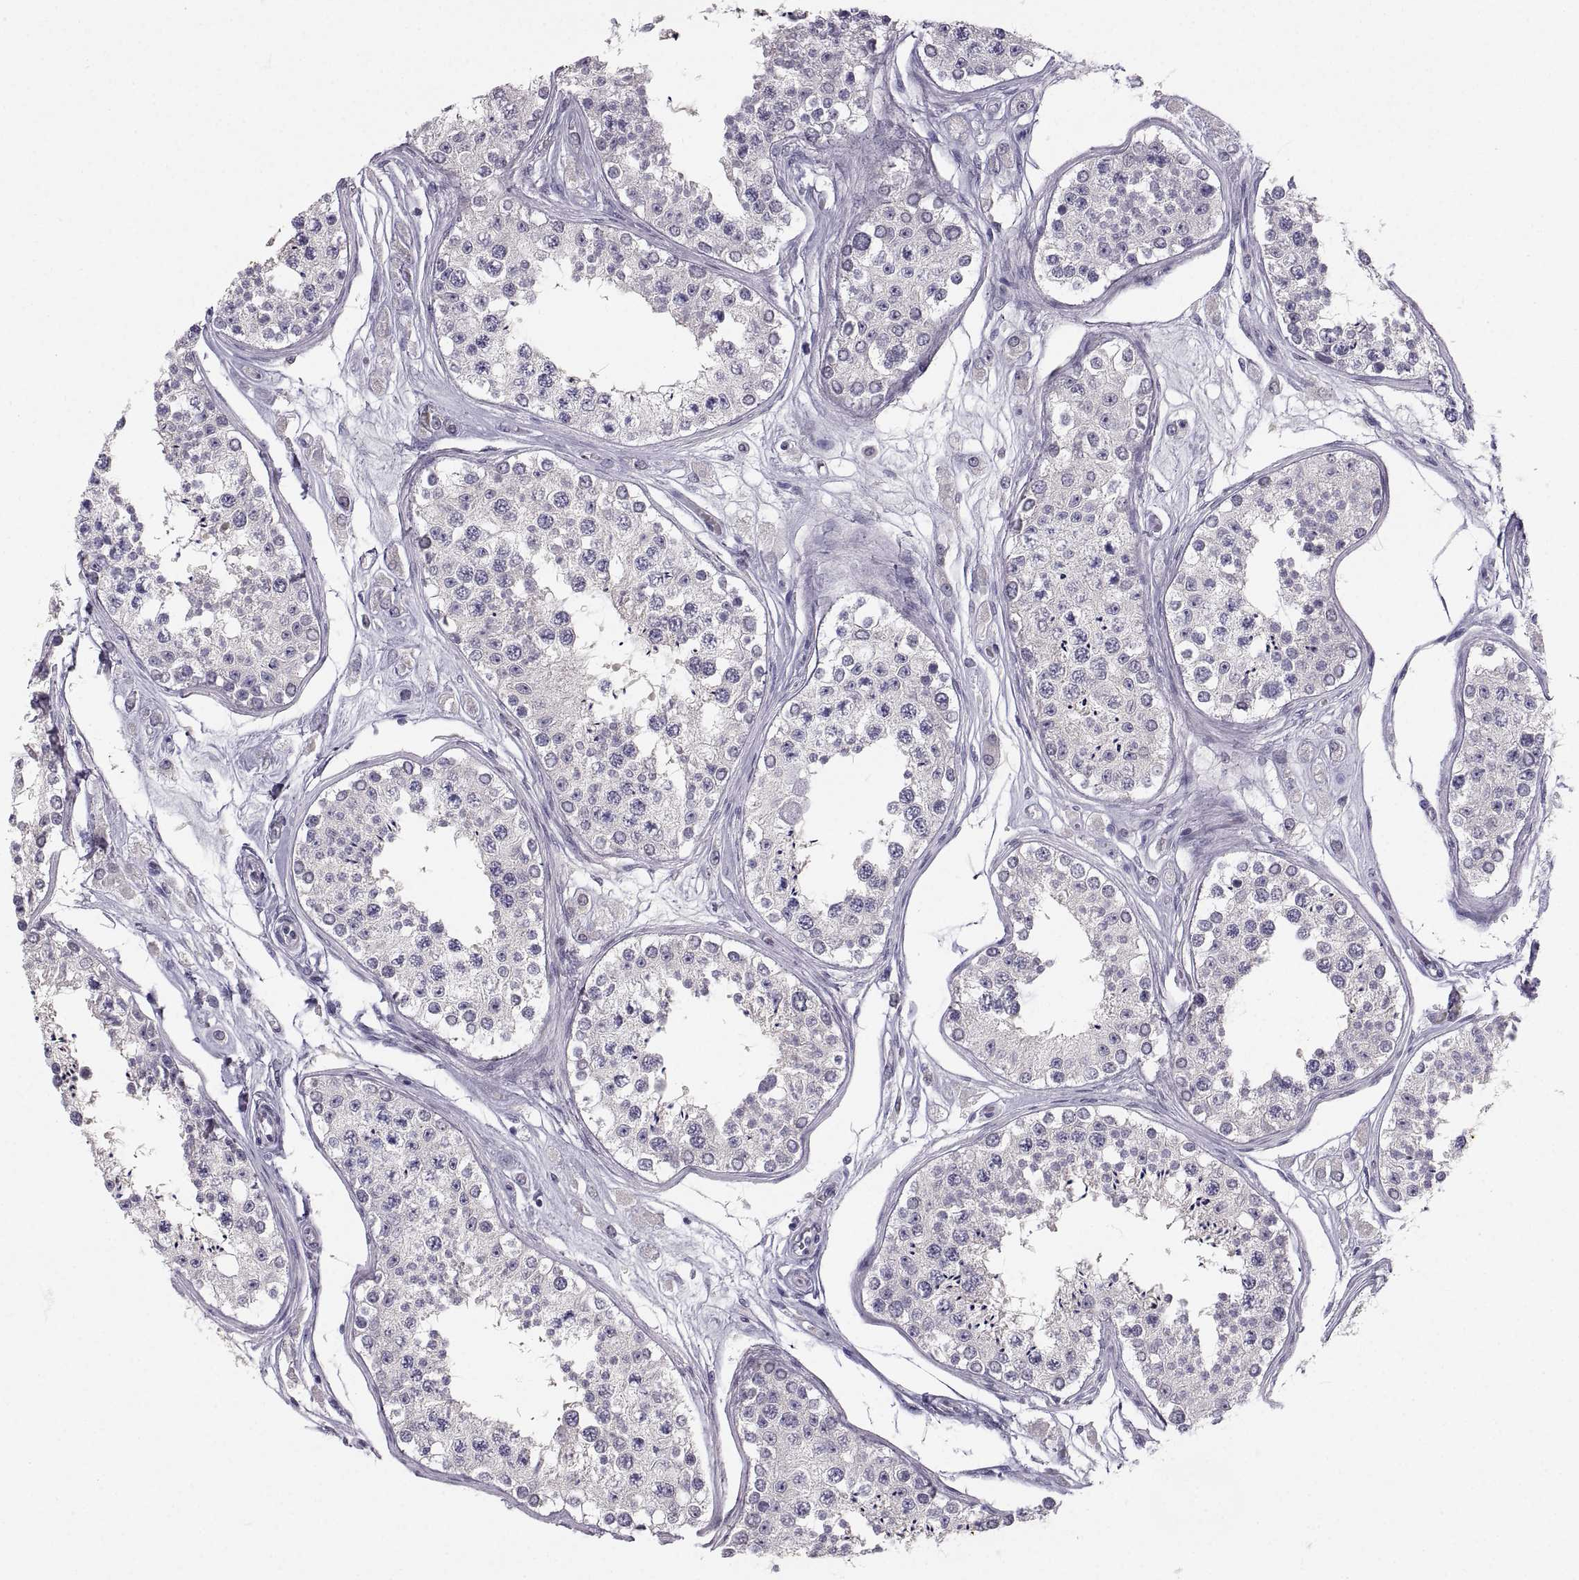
{"staining": {"intensity": "negative", "quantity": "none", "location": "none"}, "tissue": "testis", "cell_type": "Cells in seminiferous ducts", "image_type": "normal", "snomed": [{"axis": "morphology", "description": "Normal tissue, NOS"}, {"axis": "topography", "description": "Testis"}], "caption": "A high-resolution histopathology image shows IHC staining of benign testis, which demonstrates no significant positivity in cells in seminiferous ducts.", "gene": "ZNF185", "patient": {"sex": "male", "age": 25}}